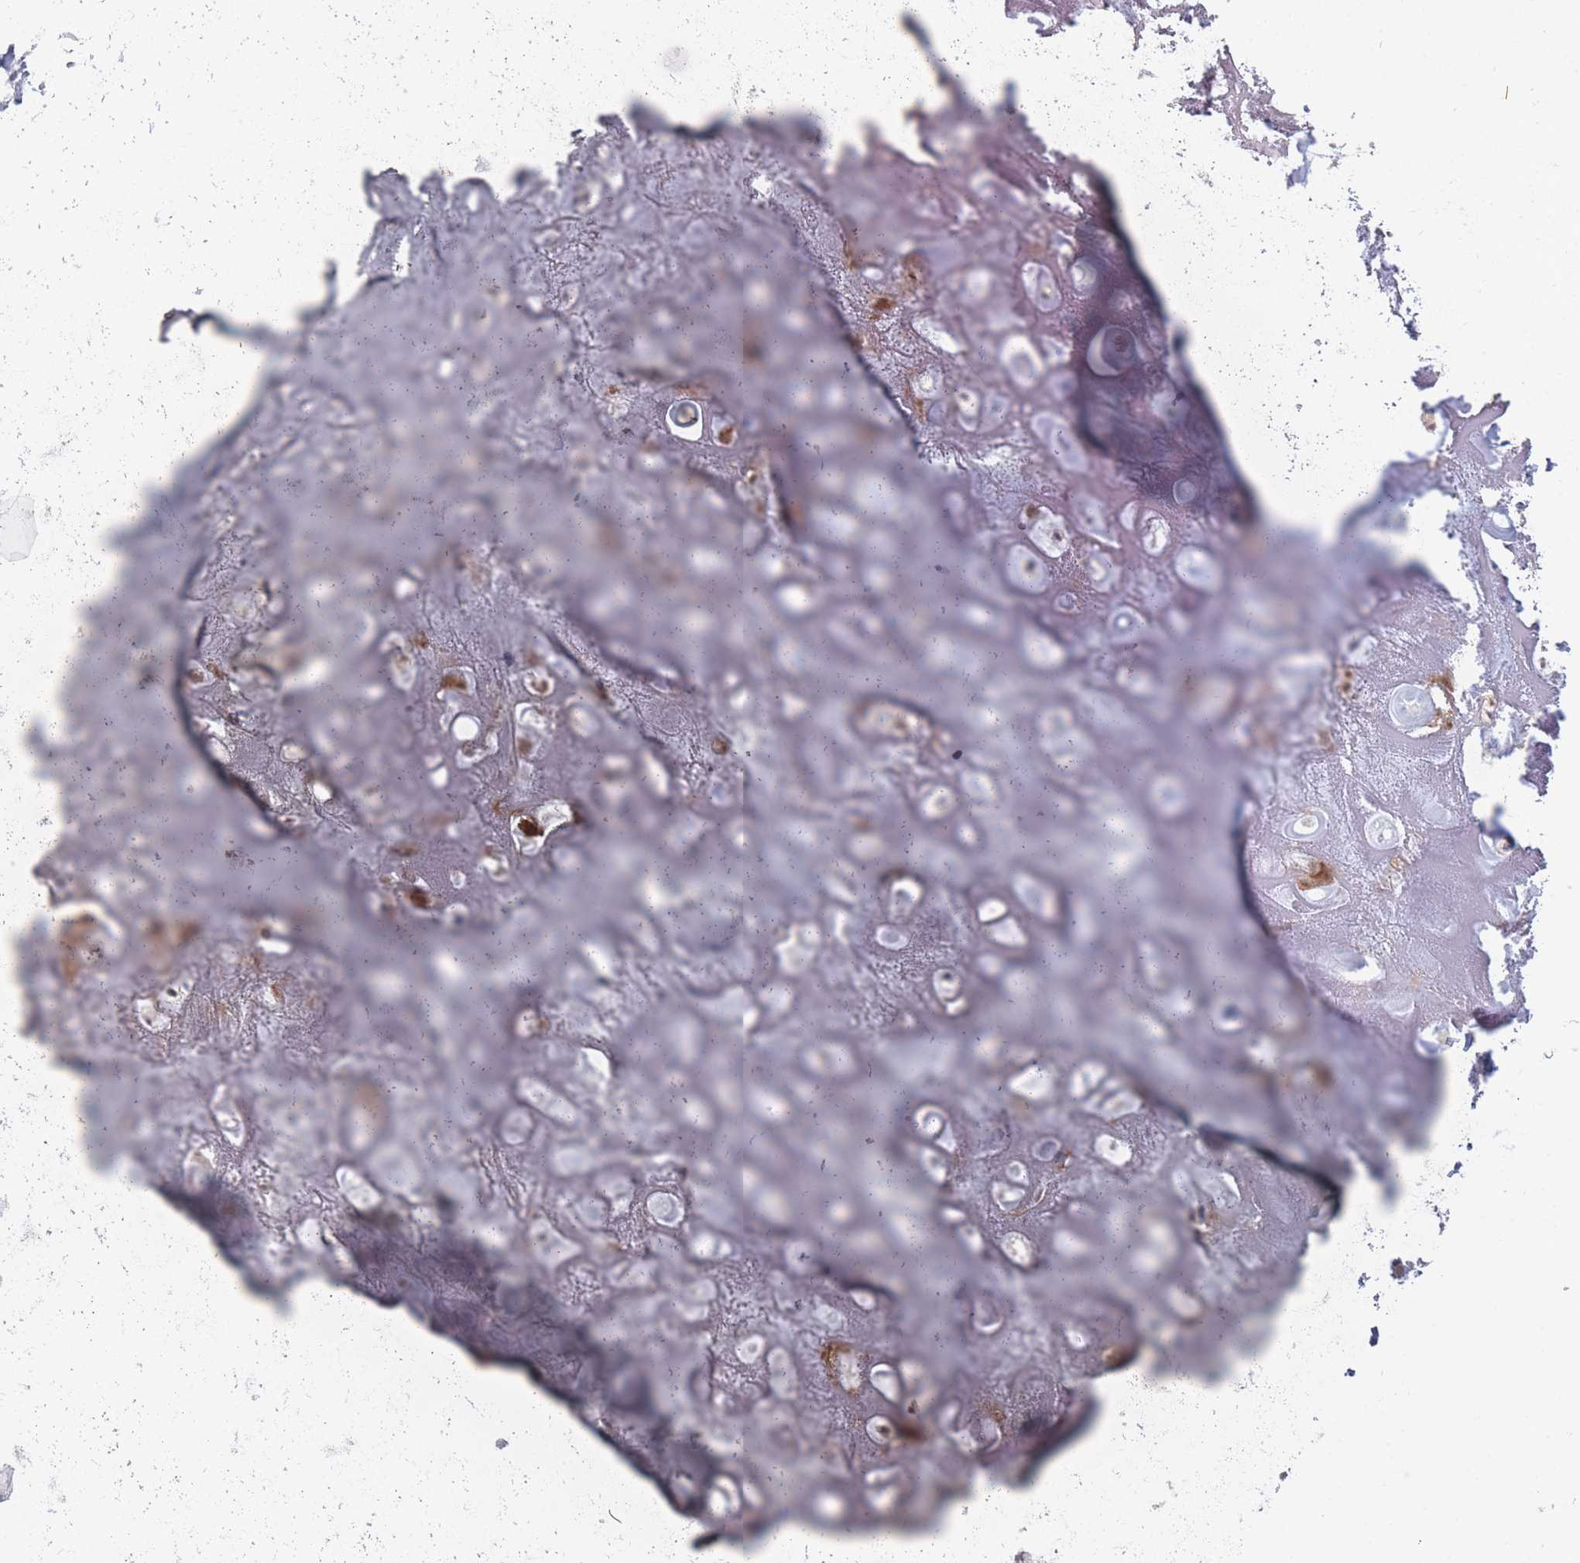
{"staining": {"intensity": "negative", "quantity": "none", "location": "none"}, "tissue": "adipose tissue", "cell_type": "Adipocytes", "image_type": "normal", "snomed": [{"axis": "morphology", "description": "Normal tissue, NOS"}, {"axis": "topography", "description": "Cartilage tissue"}], "caption": "Adipocytes are negative for protein expression in benign human adipose tissue.", "gene": "ROS1", "patient": {"sex": "male", "age": 81}}